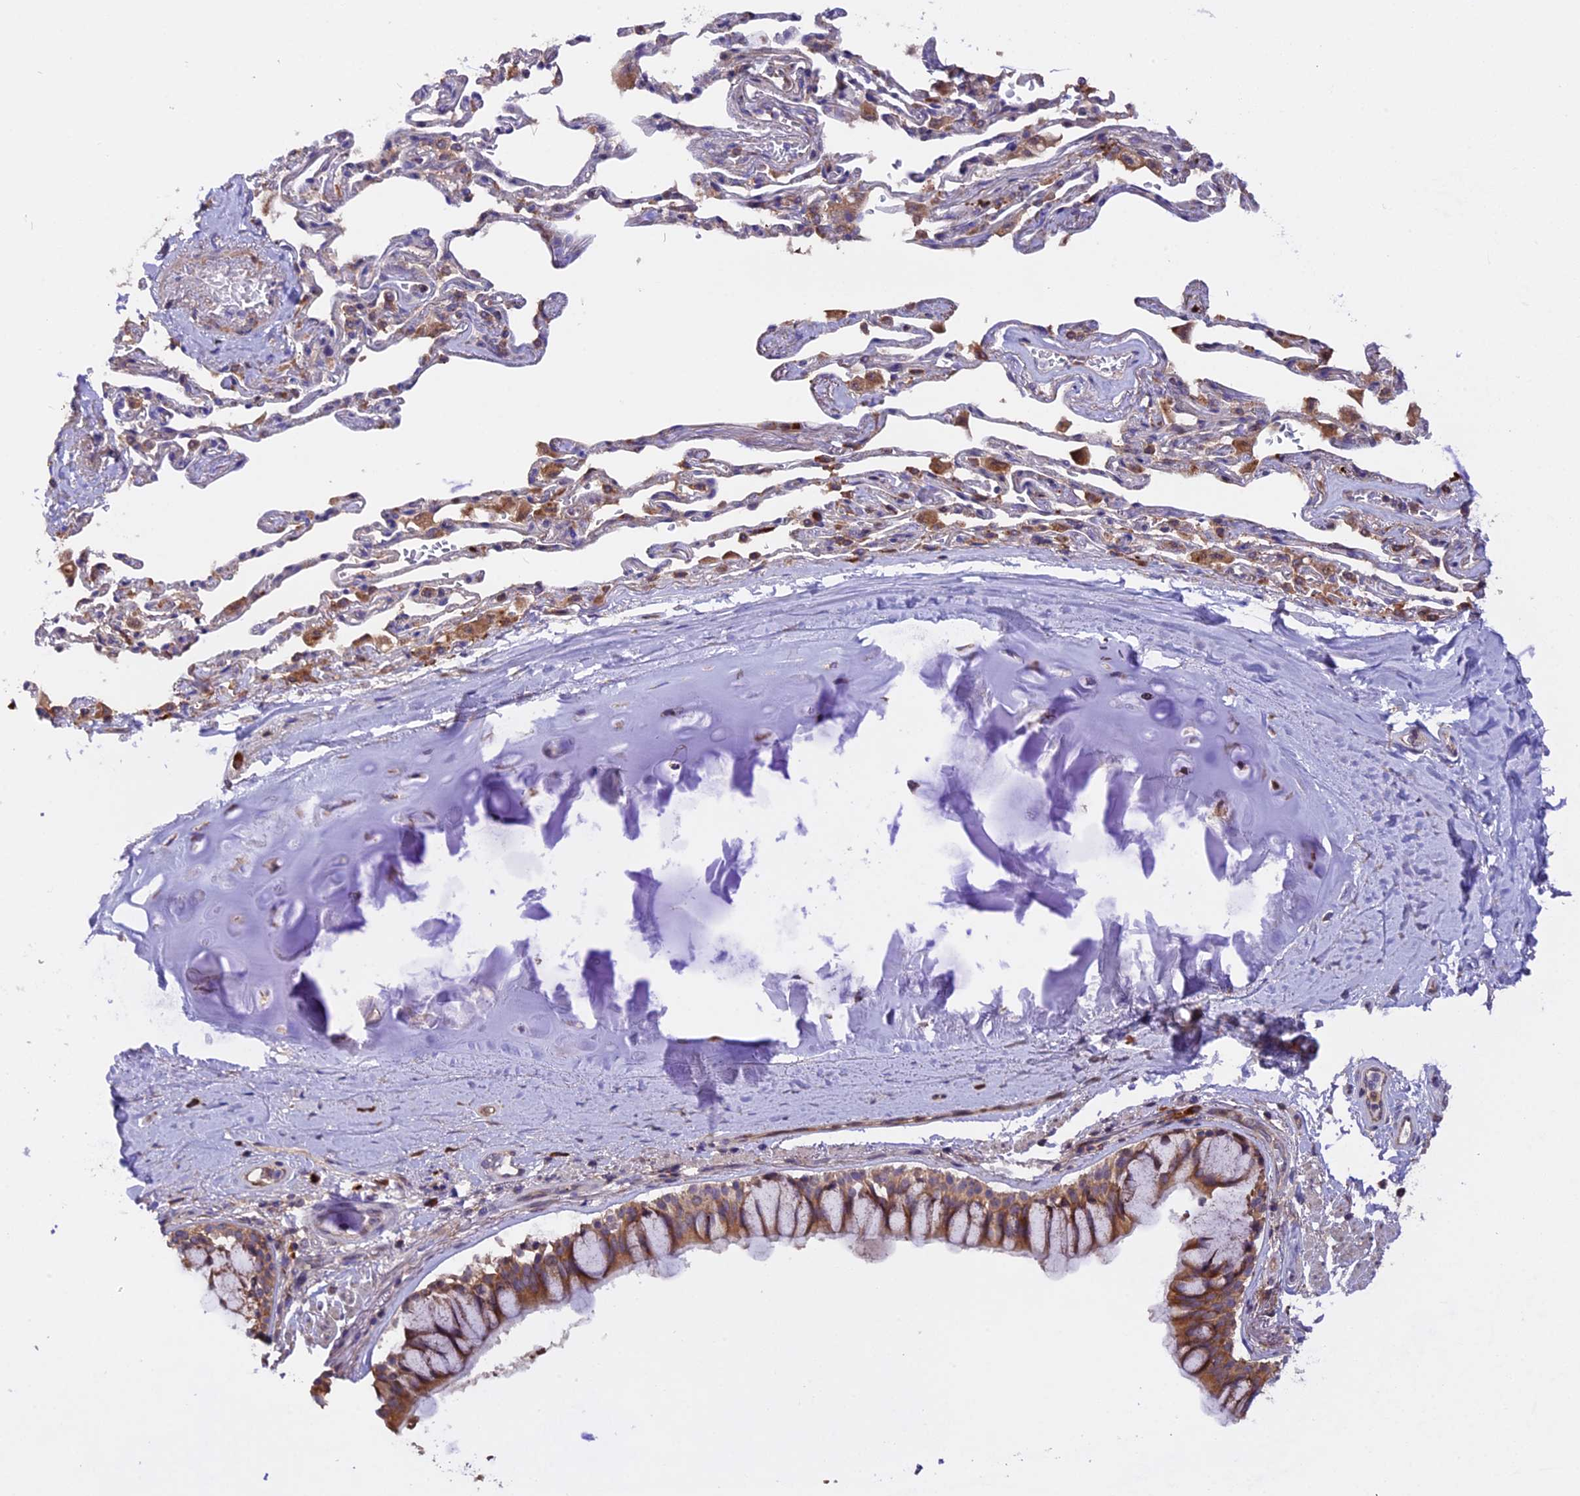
{"staining": {"intensity": "strong", "quantity": ">75%", "location": "cytoplasmic/membranous"}, "tissue": "bronchus", "cell_type": "Respiratory epithelial cells", "image_type": "normal", "snomed": [{"axis": "morphology", "description": "Normal tissue, NOS"}, {"axis": "topography", "description": "Cartilage tissue"}], "caption": "Protein expression analysis of unremarkable human bronchus reveals strong cytoplasmic/membranous staining in approximately >75% of respiratory epithelial cells. The protein is shown in brown color, while the nuclei are stained blue.", "gene": "GNPTAB", "patient": {"sex": "male", "age": 63}}